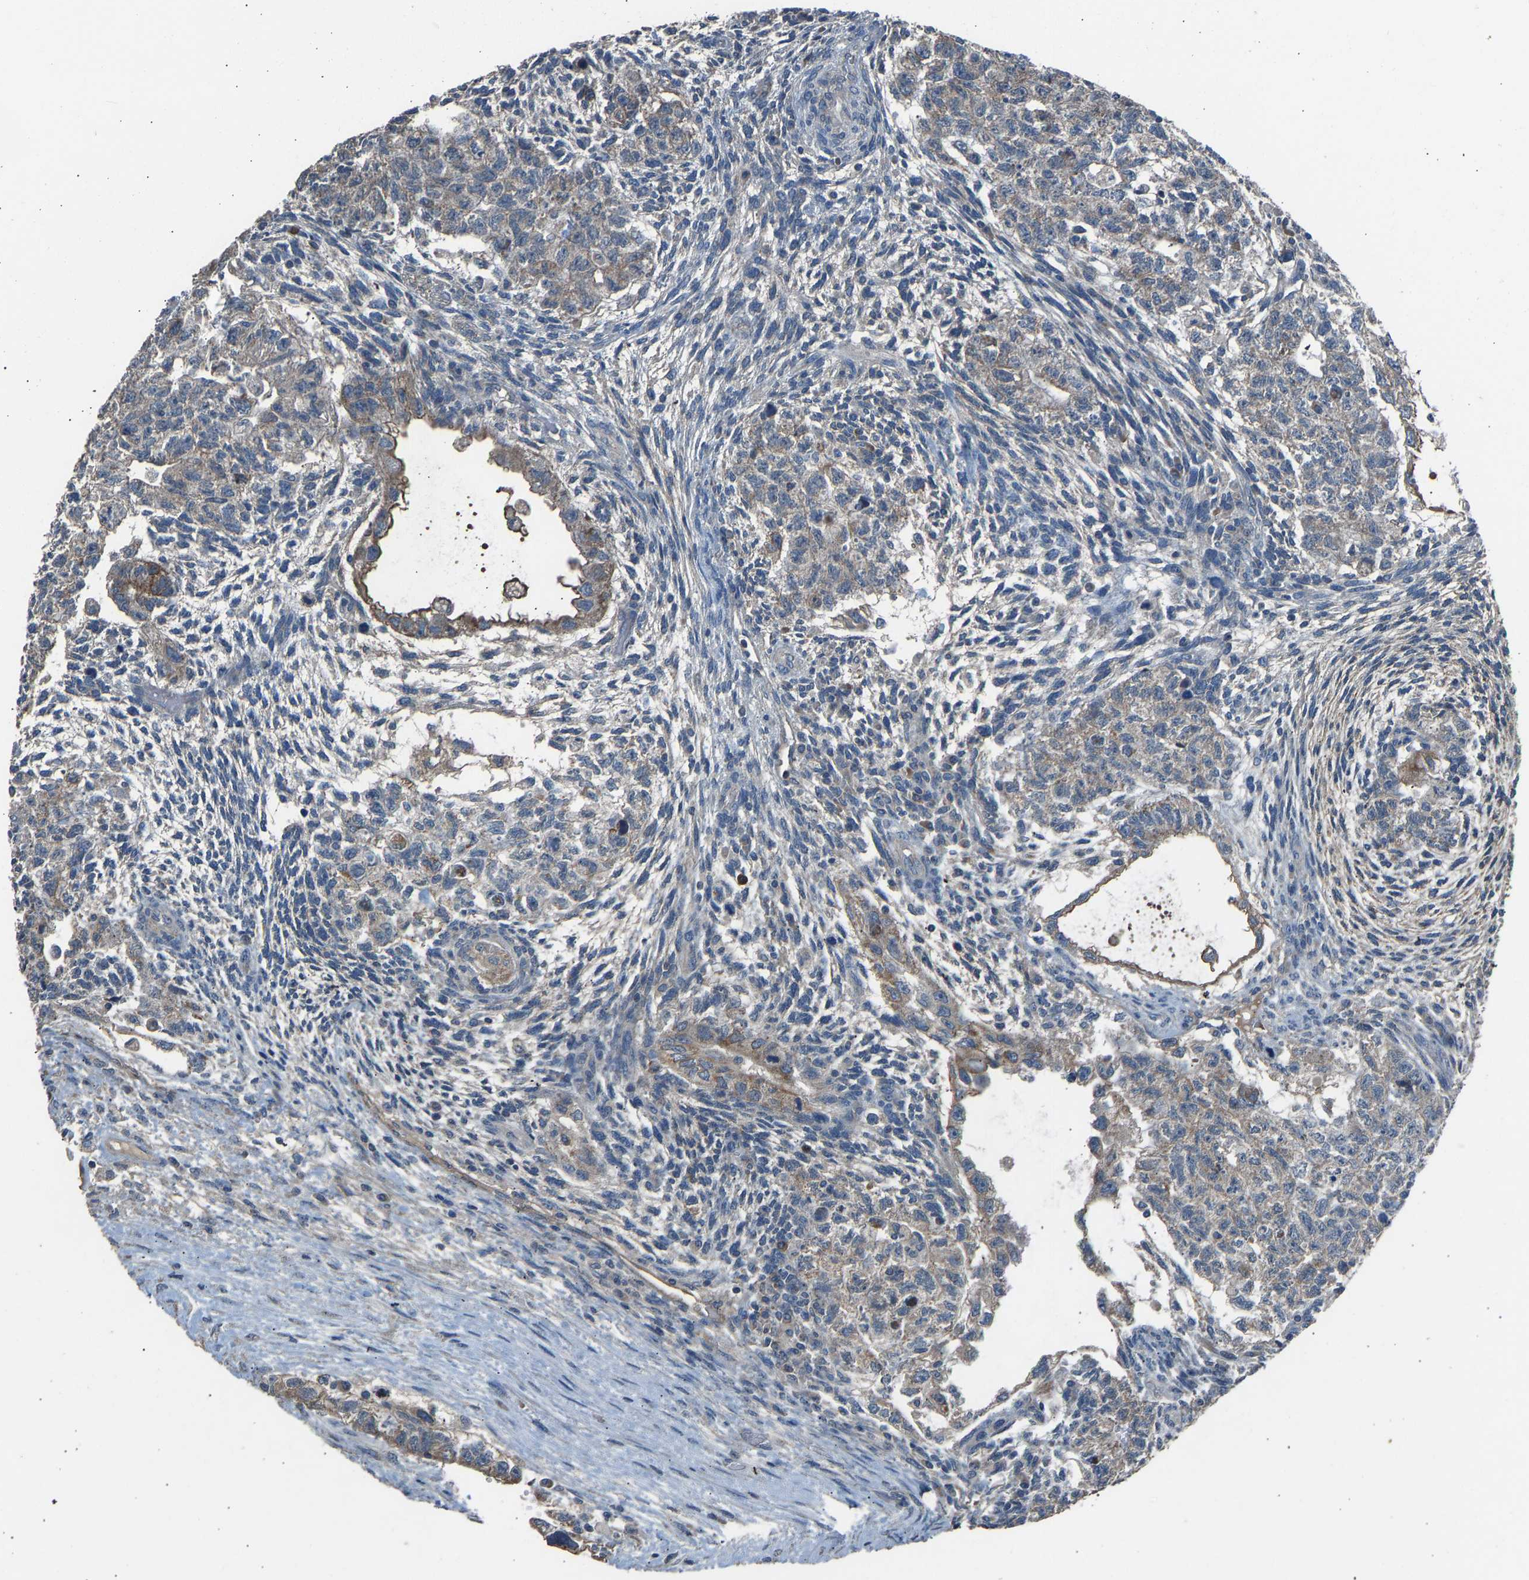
{"staining": {"intensity": "weak", "quantity": "<25%", "location": "cytoplasmic/membranous"}, "tissue": "testis cancer", "cell_type": "Tumor cells", "image_type": "cancer", "snomed": [{"axis": "morphology", "description": "Normal tissue, NOS"}, {"axis": "morphology", "description": "Carcinoma, Embryonal, NOS"}, {"axis": "topography", "description": "Testis"}], "caption": "Testis embryonal carcinoma was stained to show a protein in brown. There is no significant staining in tumor cells. Nuclei are stained in blue.", "gene": "TGFBR3", "patient": {"sex": "male", "age": 36}}